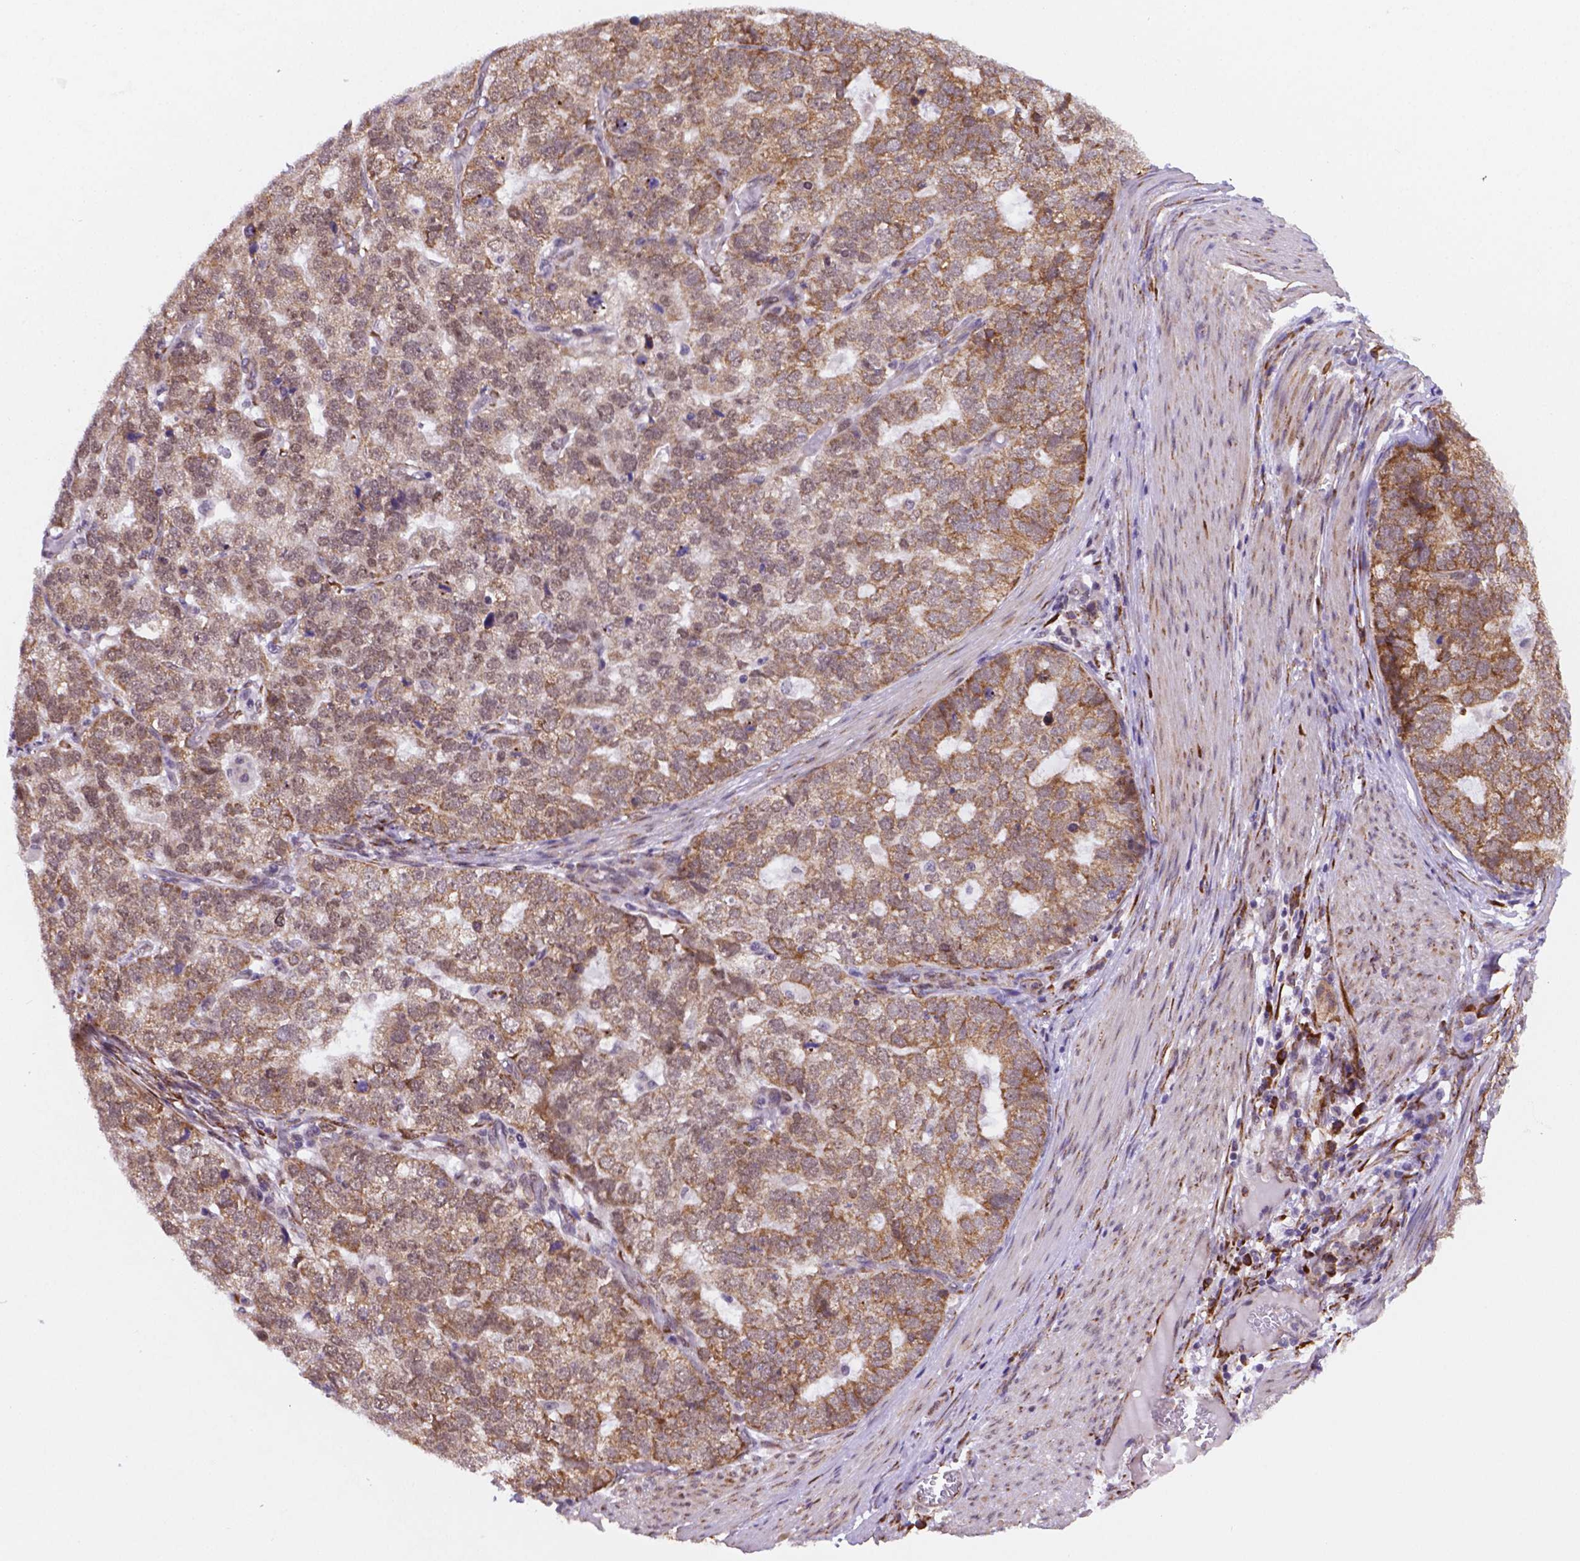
{"staining": {"intensity": "moderate", "quantity": ">75%", "location": "cytoplasmic/membranous"}, "tissue": "stomach cancer", "cell_type": "Tumor cells", "image_type": "cancer", "snomed": [{"axis": "morphology", "description": "Adenocarcinoma, NOS"}, {"axis": "topography", "description": "Stomach"}], "caption": "The micrograph reveals a brown stain indicating the presence of a protein in the cytoplasmic/membranous of tumor cells in stomach cancer (adenocarcinoma).", "gene": "FNIP1", "patient": {"sex": "male", "age": 69}}